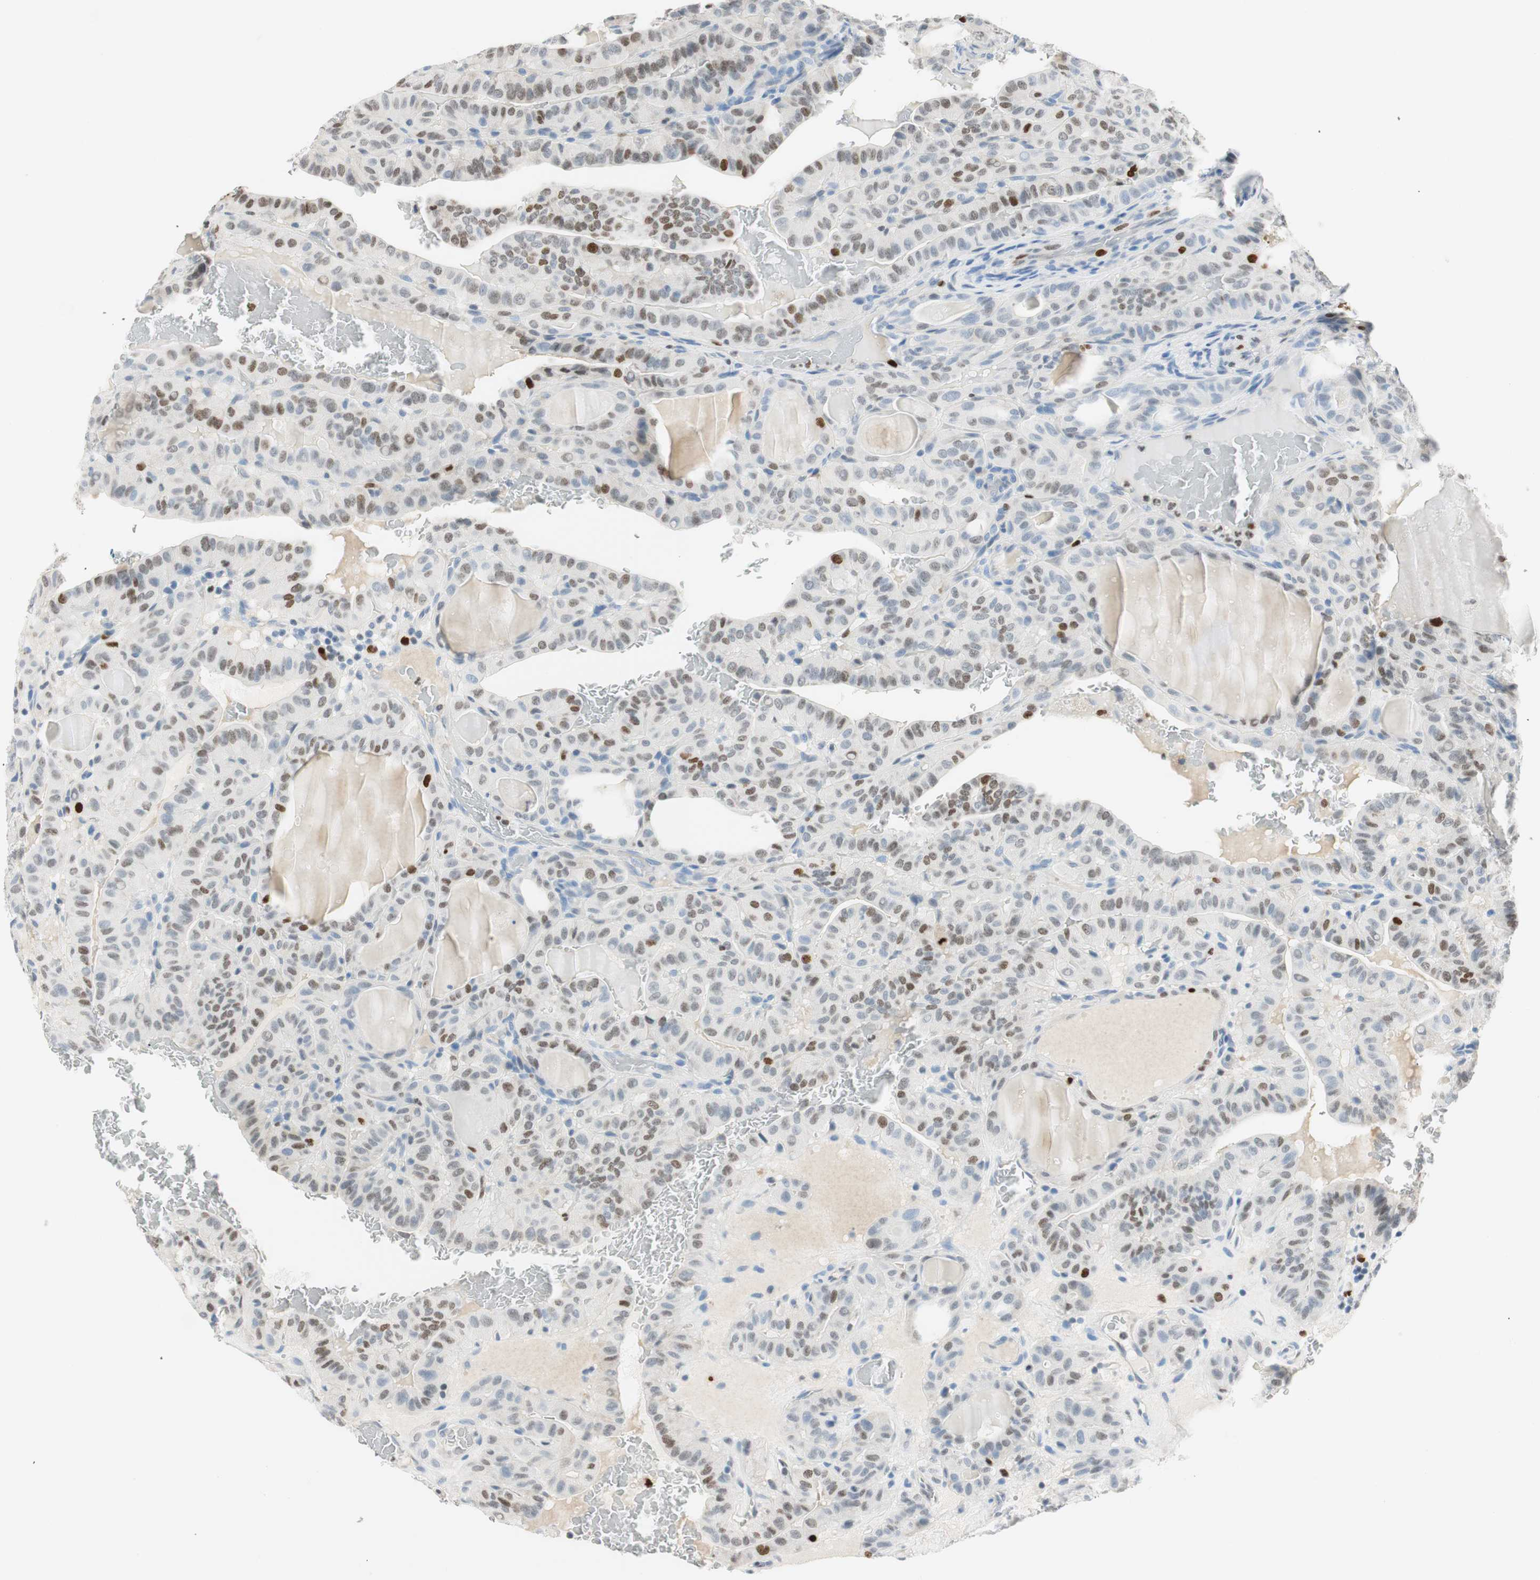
{"staining": {"intensity": "moderate", "quantity": "25%-75%", "location": "nuclear"}, "tissue": "thyroid cancer", "cell_type": "Tumor cells", "image_type": "cancer", "snomed": [{"axis": "morphology", "description": "Papillary adenocarcinoma, NOS"}, {"axis": "topography", "description": "Thyroid gland"}], "caption": "Immunohistochemistry image of human thyroid cancer (papillary adenocarcinoma) stained for a protein (brown), which exhibits medium levels of moderate nuclear positivity in approximately 25%-75% of tumor cells.", "gene": "EZH2", "patient": {"sex": "male", "age": 77}}